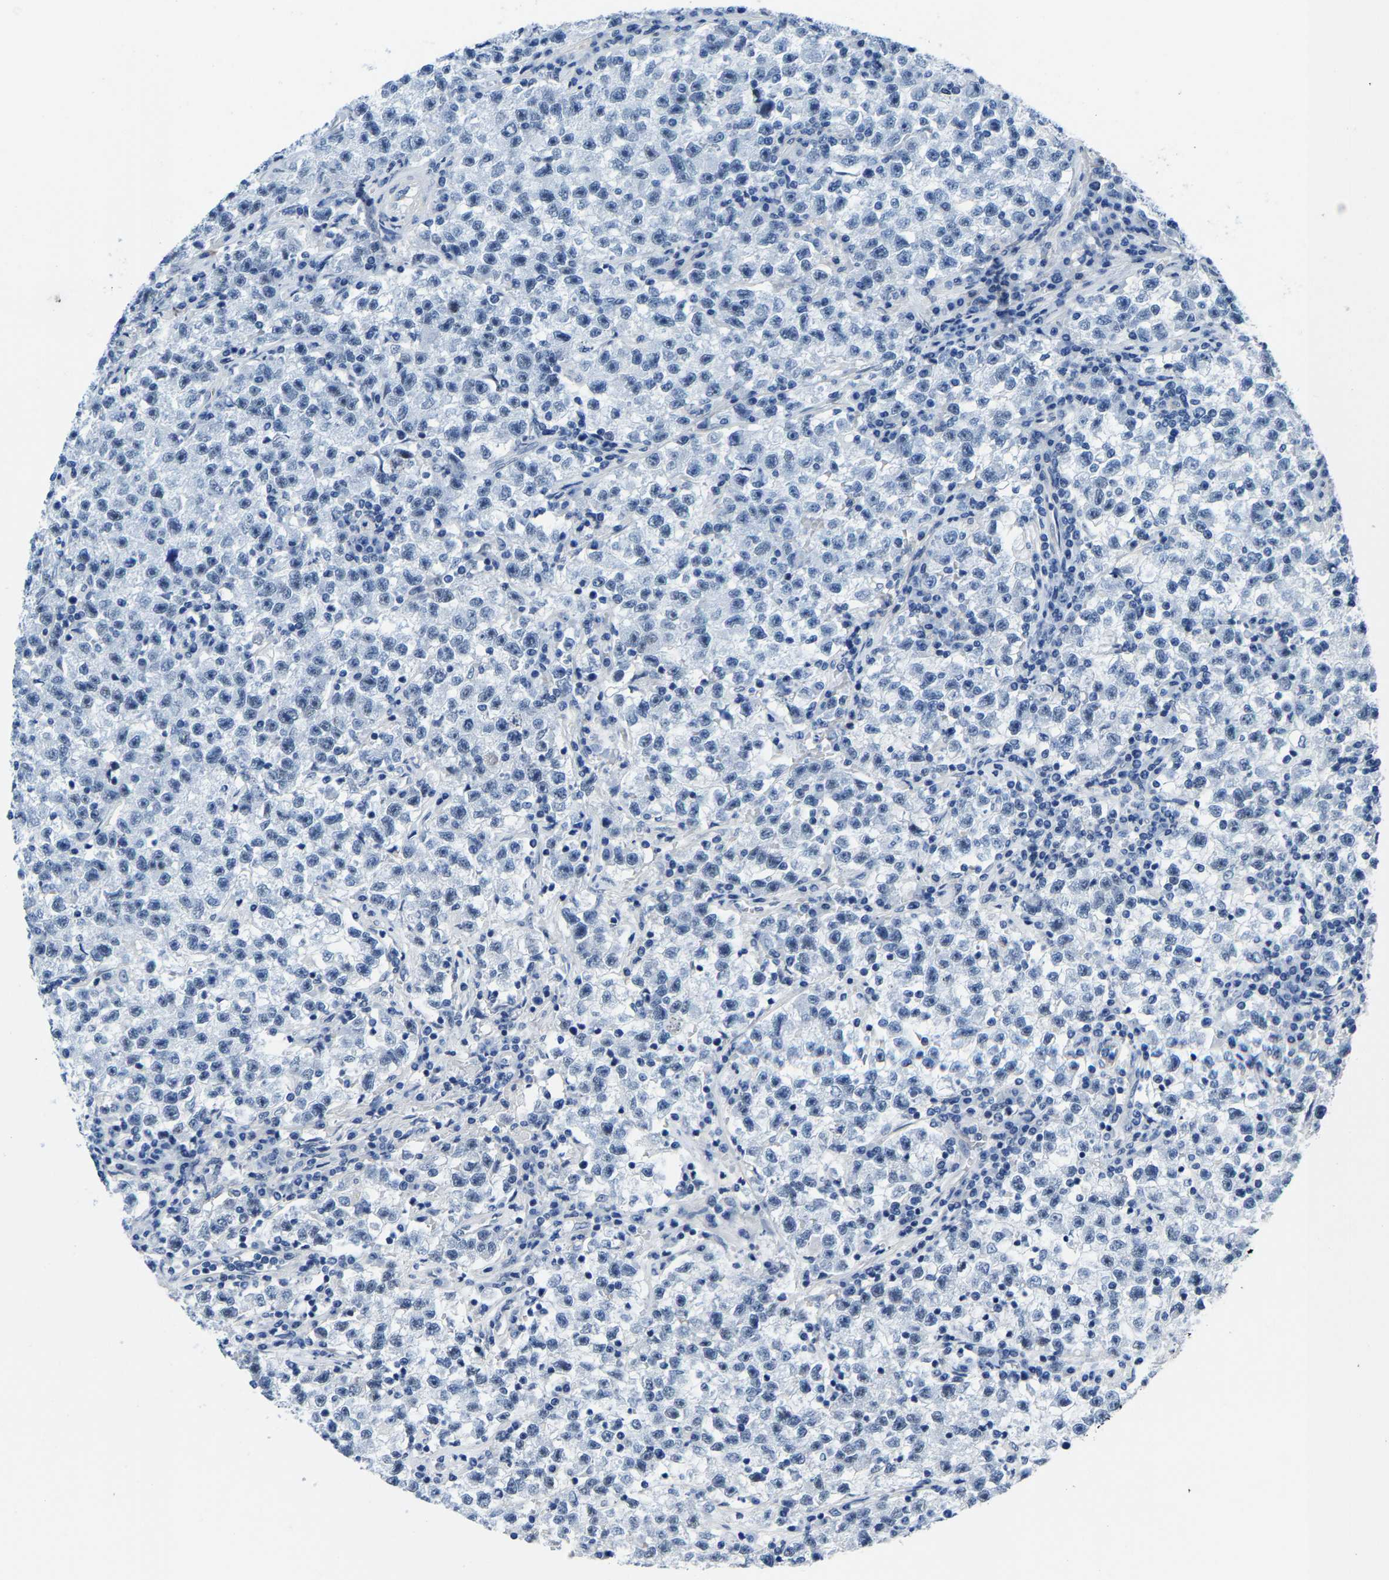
{"staining": {"intensity": "negative", "quantity": "none", "location": "none"}, "tissue": "testis cancer", "cell_type": "Tumor cells", "image_type": "cancer", "snomed": [{"axis": "morphology", "description": "Seminoma, NOS"}, {"axis": "topography", "description": "Testis"}], "caption": "Immunohistochemistry image of neoplastic tissue: testis cancer (seminoma) stained with DAB shows no significant protein expression in tumor cells.", "gene": "SSH3", "patient": {"sex": "male", "age": 22}}